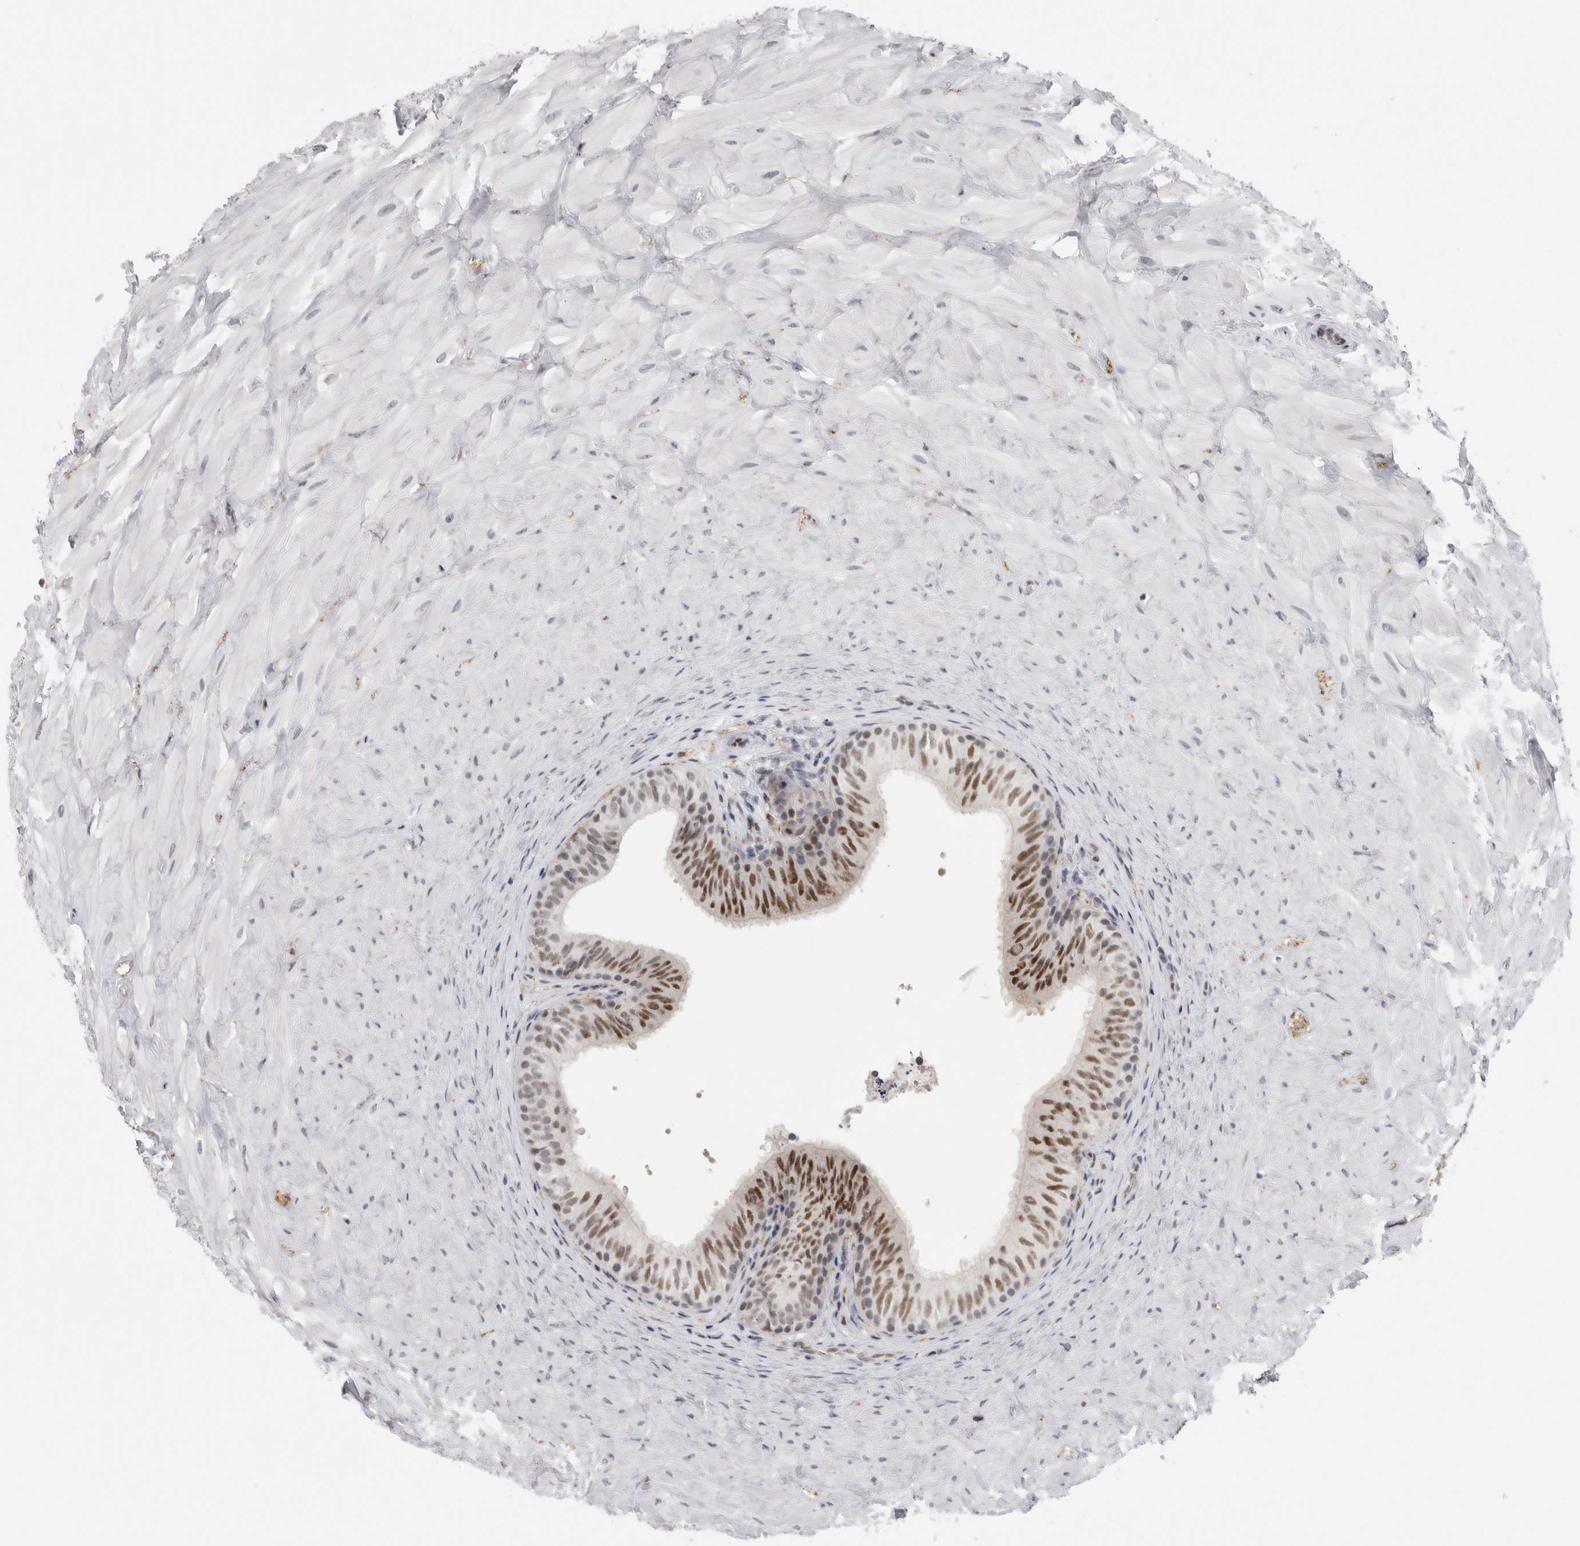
{"staining": {"intensity": "moderate", "quantity": ">75%", "location": "nuclear"}, "tissue": "epididymis", "cell_type": "Glandular cells", "image_type": "normal", "snomed": [{"axis": "morphology", "description": "Normal tissue, NOS"}, {"axis": "topography", "description": "Soft tissue"}, {"axis": "topography", "description": "Epididymis"}], "caption": "Immunohistochemistry (IHC) micrograph of normal human epididymis stained for a protein (brown), which demonstrates medium levels of moderate nuclear expression in approximately >75% of glandular cells.", "gene": "SRARP", "patient": {"sex": "male", "age": 26}}